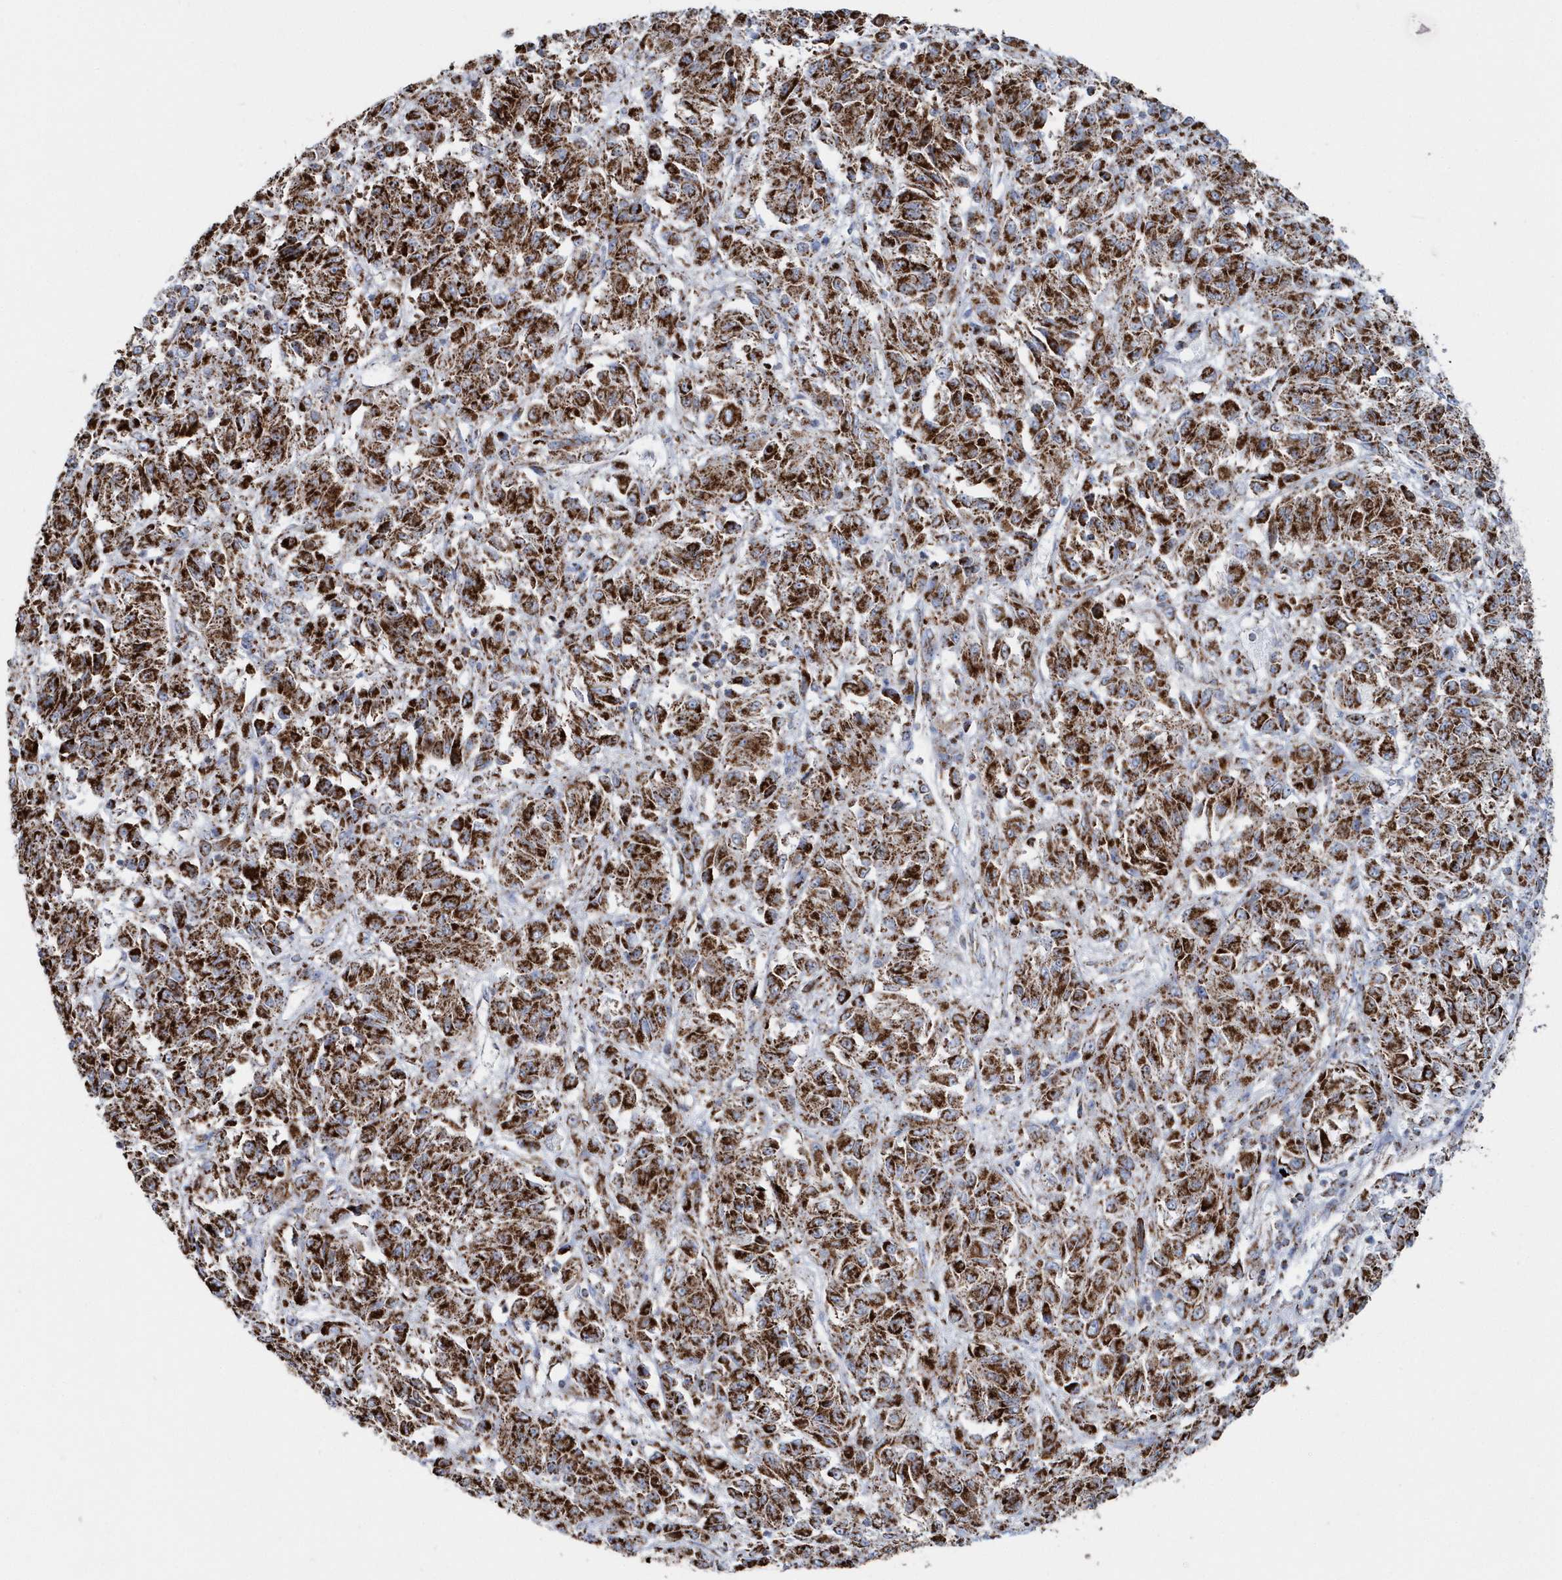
{"staining": {"intensity": "strong", "quantity": ">75%", "location": "cytoplasmic/membranous"}, "tissue": "melanoma", "cell_type": "Tumor cells", "image_type": "cancer", "snomed": [{"axis": "morphology", "description": "Malignant melanoma, Metastatic site"}, {"axis": "topography", "description": "Lung"}], "caption": "Immunohistochemistry image of human melanoma stained for a protein (brown), which reveals high levels of strong cytoplasmic/membranous staining in approximately >75% of tumor cells.", "gene": "TMCO6", "patient": {"sex": "male", "age": 64}}